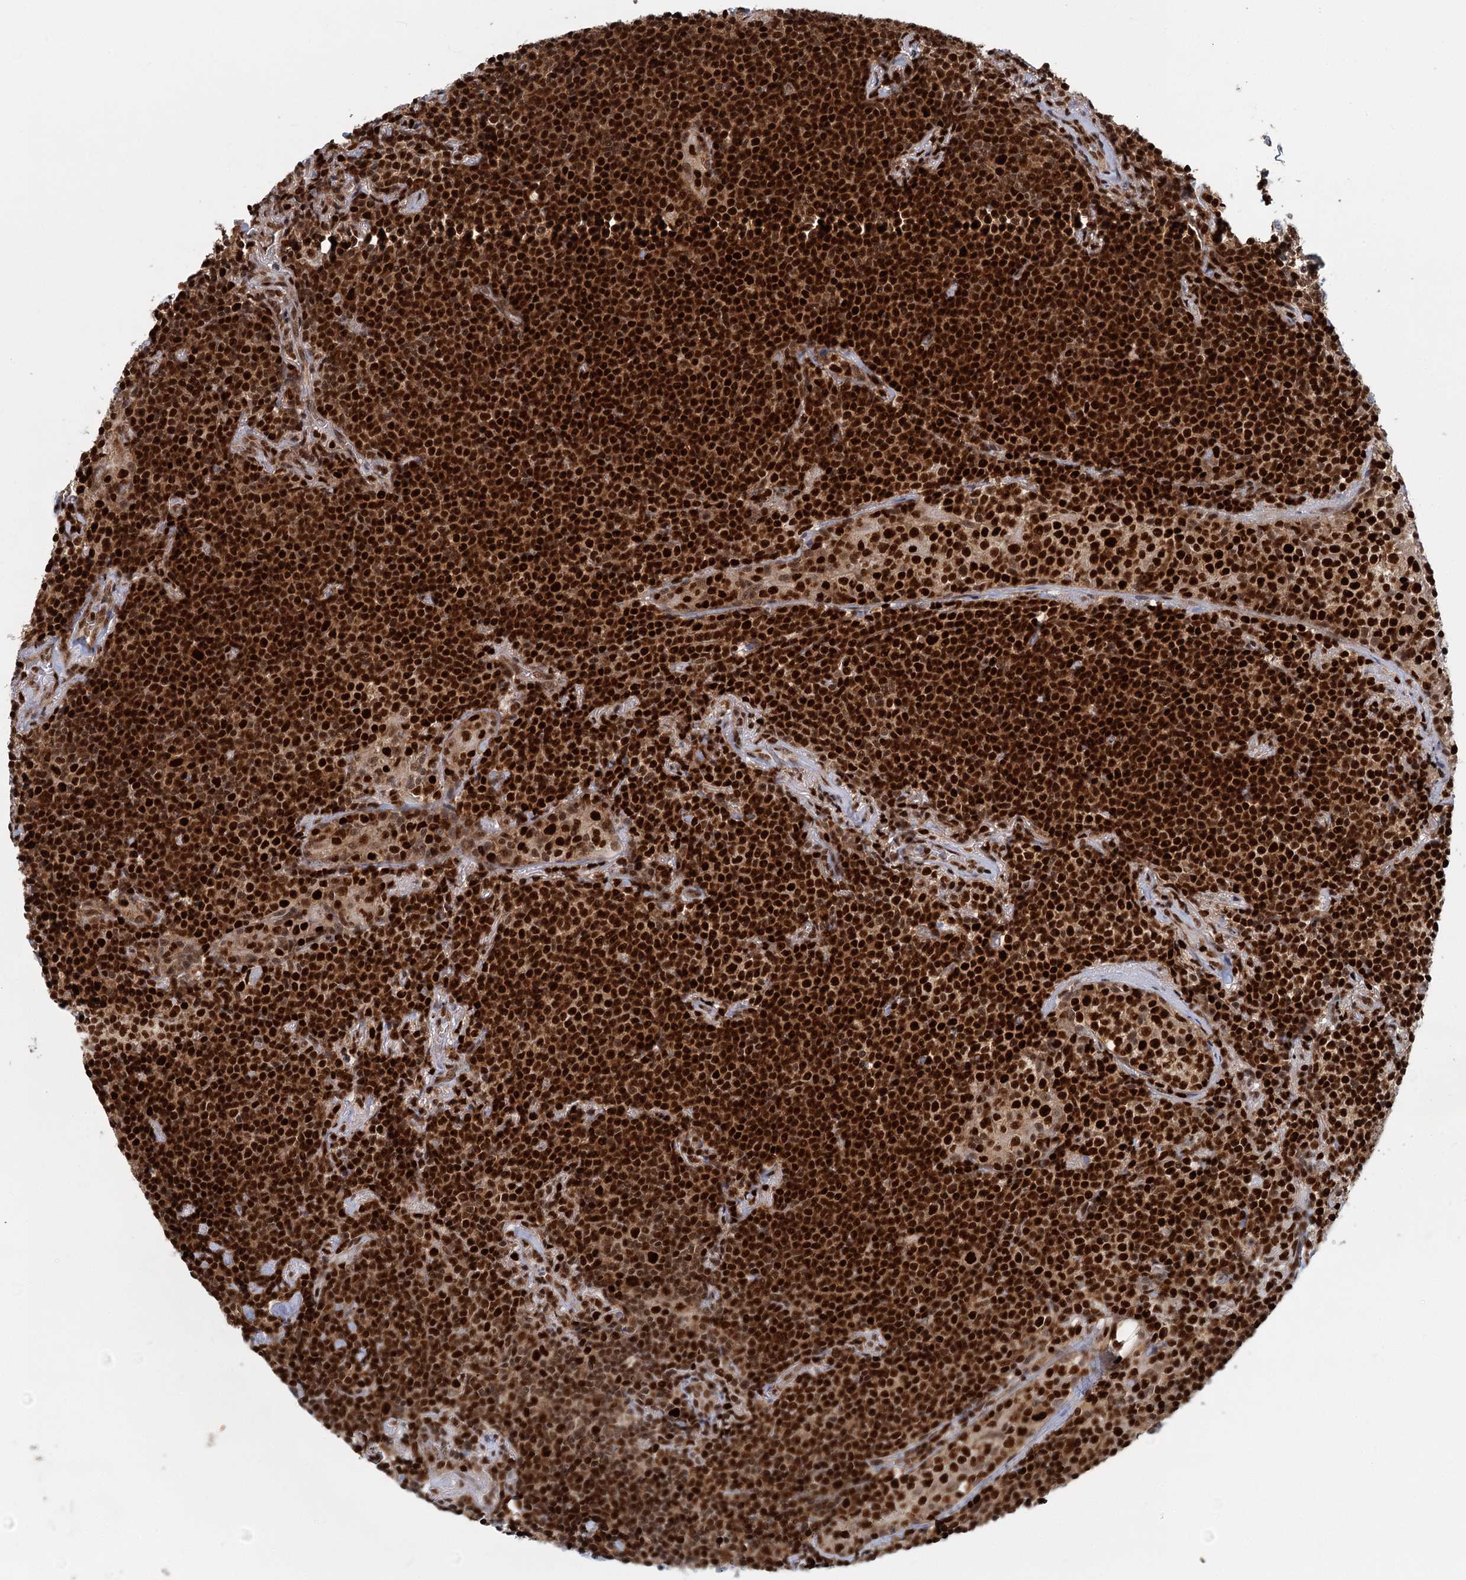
{"staining": {"intensity": "strong", "quantity": ">75%", "location": "nuclear"}, "tissue": "lymphoma", "cell_type": "Tumor cells", "image_type": "cancer", "snomed": [{"axis": "morphology", "description": "Malignant lymphoma, non-Hodgkin's type, Low grade"}, {"axis": "topography", "description": "Lung"}], "caption": "The micrograph exhibits staining of lymphoma, revealing strong nuclear protein staining (brown color) within tumor cells.", "gene": "GPATCH11", "patient": {"sex": "female", "age": 71}}